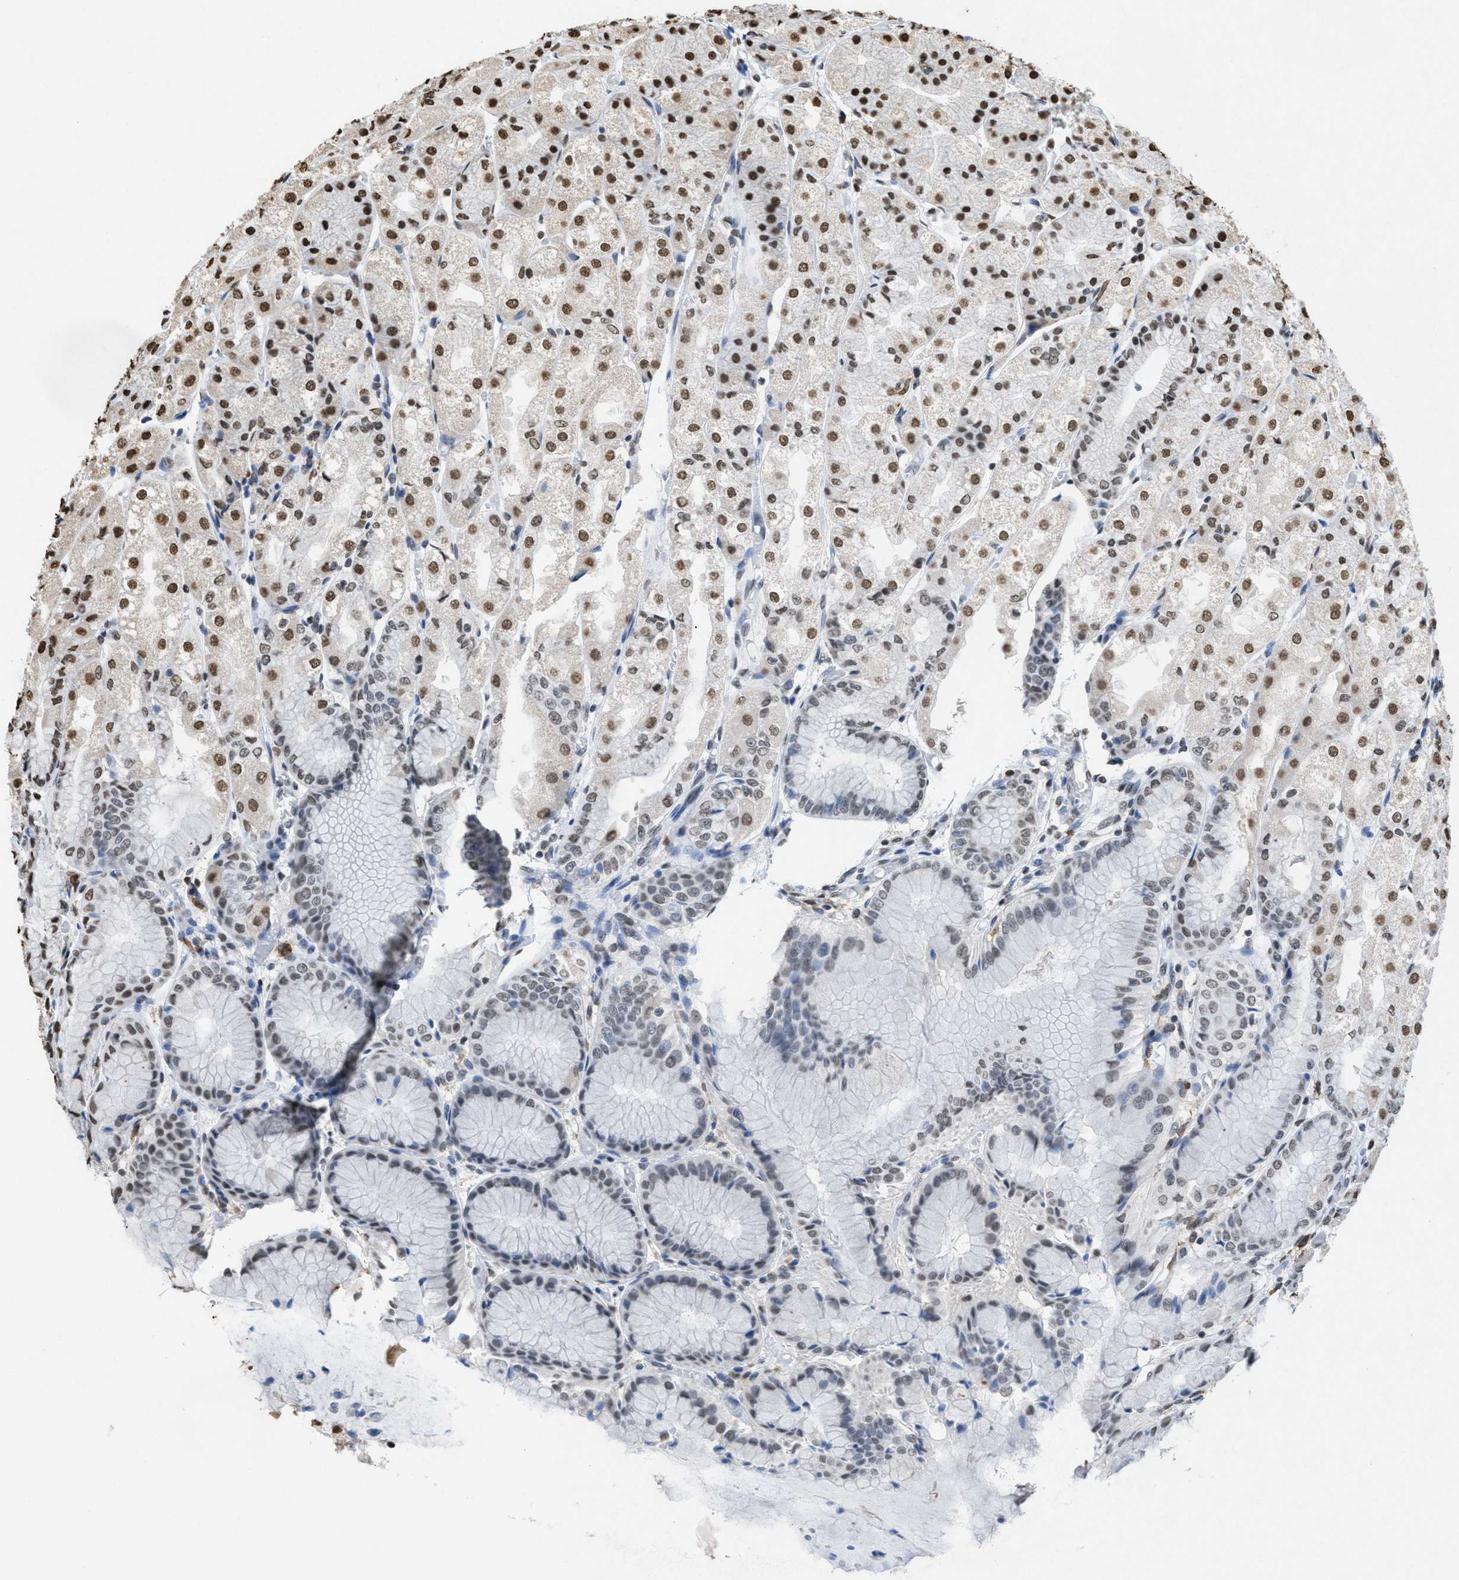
{"staining": {"intensity": "strong", "quantity": "25%-75%", "location": "nuclear"}, "tissue": "stomach", "cell_type": "Glandular cells", "image_type": "normal", "snomed": [{"axis": "morphology", "description": "Normal tissue, NOS"}, {"axis": "topography", "description": "Stomach, upper"}], "caption": "A high-resolution micrograph shows immunohistochemistry staining of unremarkable stomach, which exhibits strong nuclear expression in approximately 25%-75% of glandular cells.", "gene": "NUP88", "patient": {"sex": "male", "age": 72}}